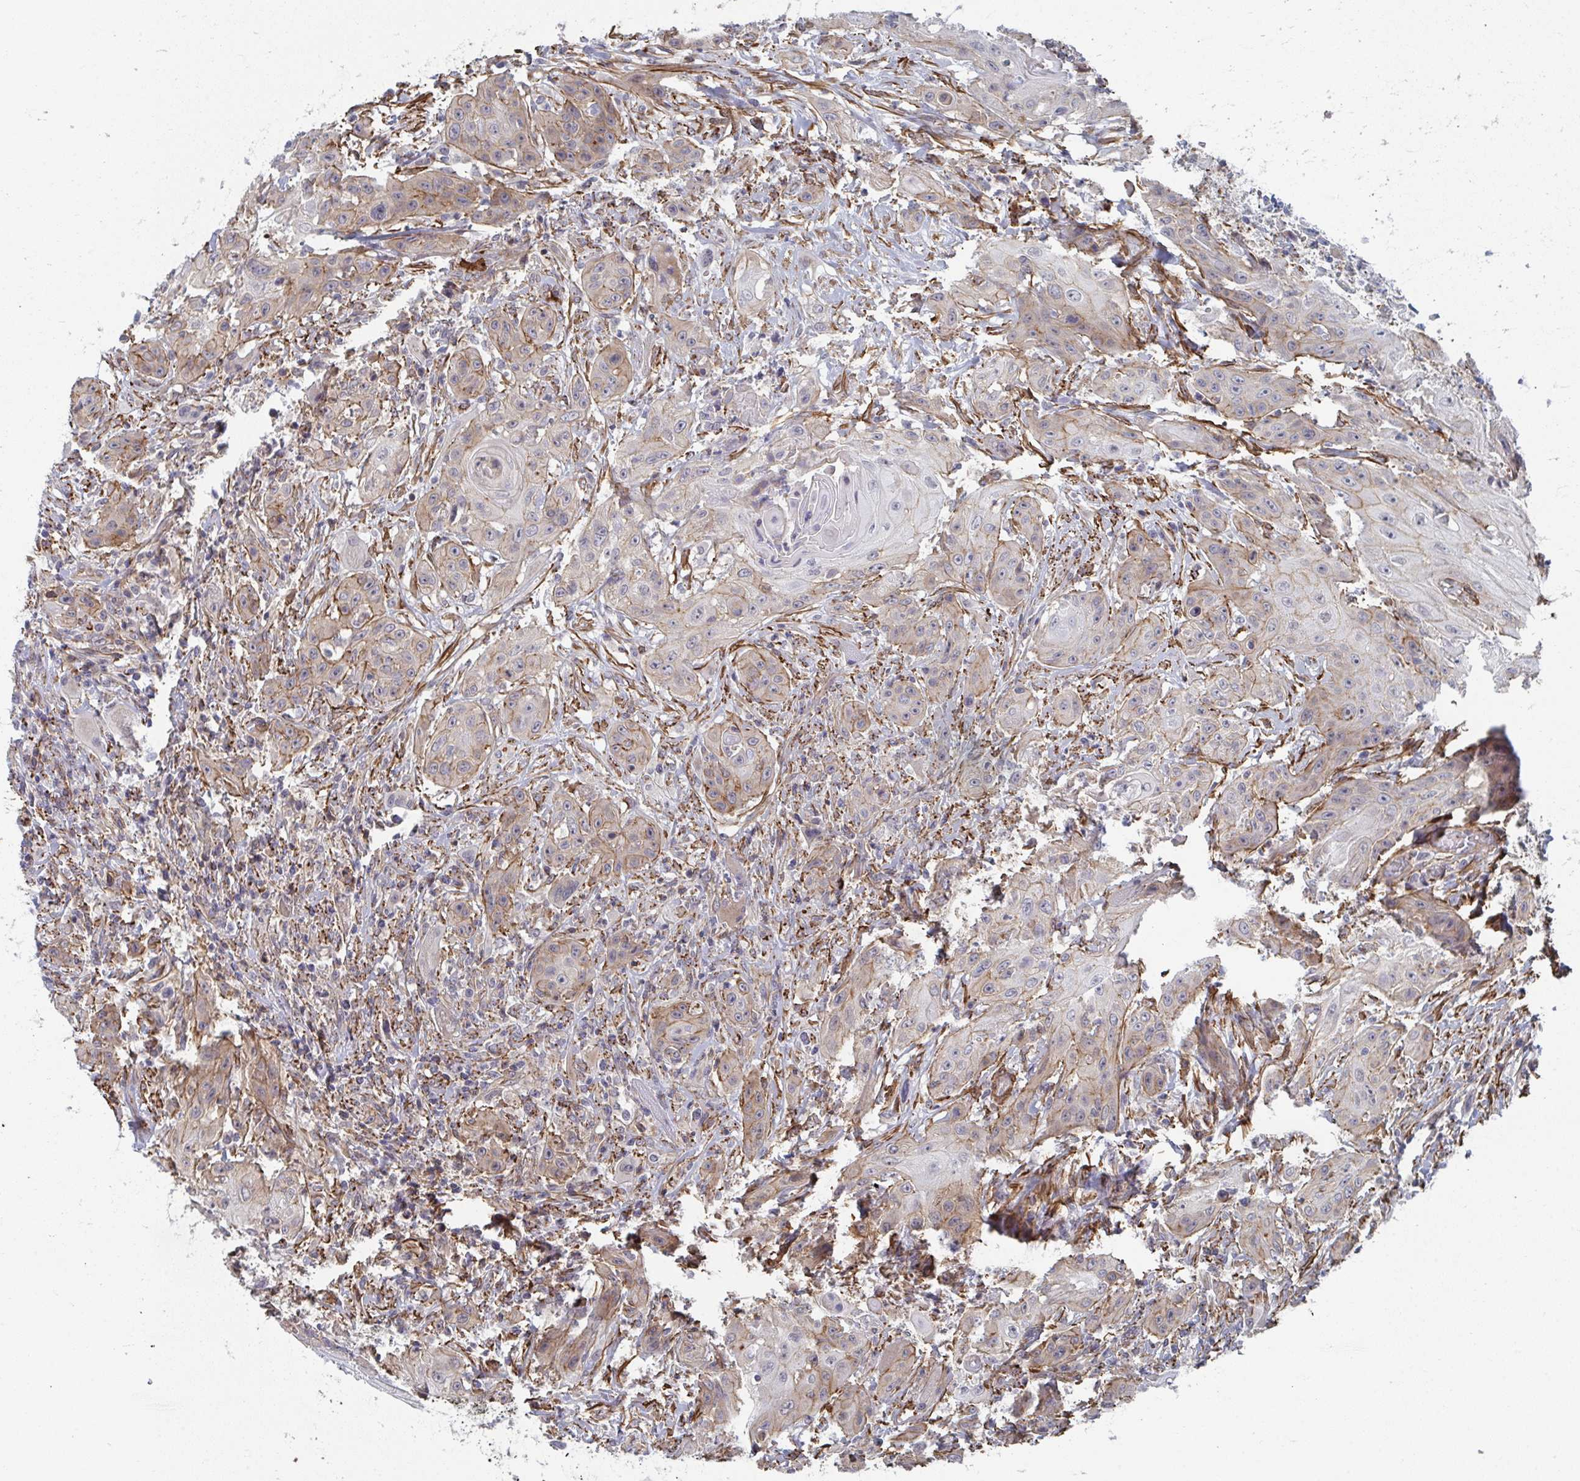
{"staining": {"intensity": "weak", "quantity": "25%-75%", "location": "cytoplasmic/membranous"}, "tissue": "head and neck cancer", "cell_type": "Tumor cells", "image_type": "cancer", "snomed": [{"axis": "morphology", "description": "Squamous cell carcinoma, NOS"}, {"axis": "topography", "description": "Oral tissue"}, {"axis": "topography", "description": "Head-Neck"}, {"axis": "topography", "description": "Neck, NOS"}], "caption": "Immunohistochemistry (IHC) staining of squamous cell carcinoma (head and neck), which displays low levels of weak cytoplasmic/membranous staining in approximately 25%-75% of tumor cells indicating weak cytoplasmic/membranous protein expression. The staining was performed using DAB (3,3'-diaminobenzidine) (brown) for protein detection and nuclei were counterstained in hematoxylin (blue).", "gene": "NEURL4", "patient": {"sex": "female", "age": 55}}